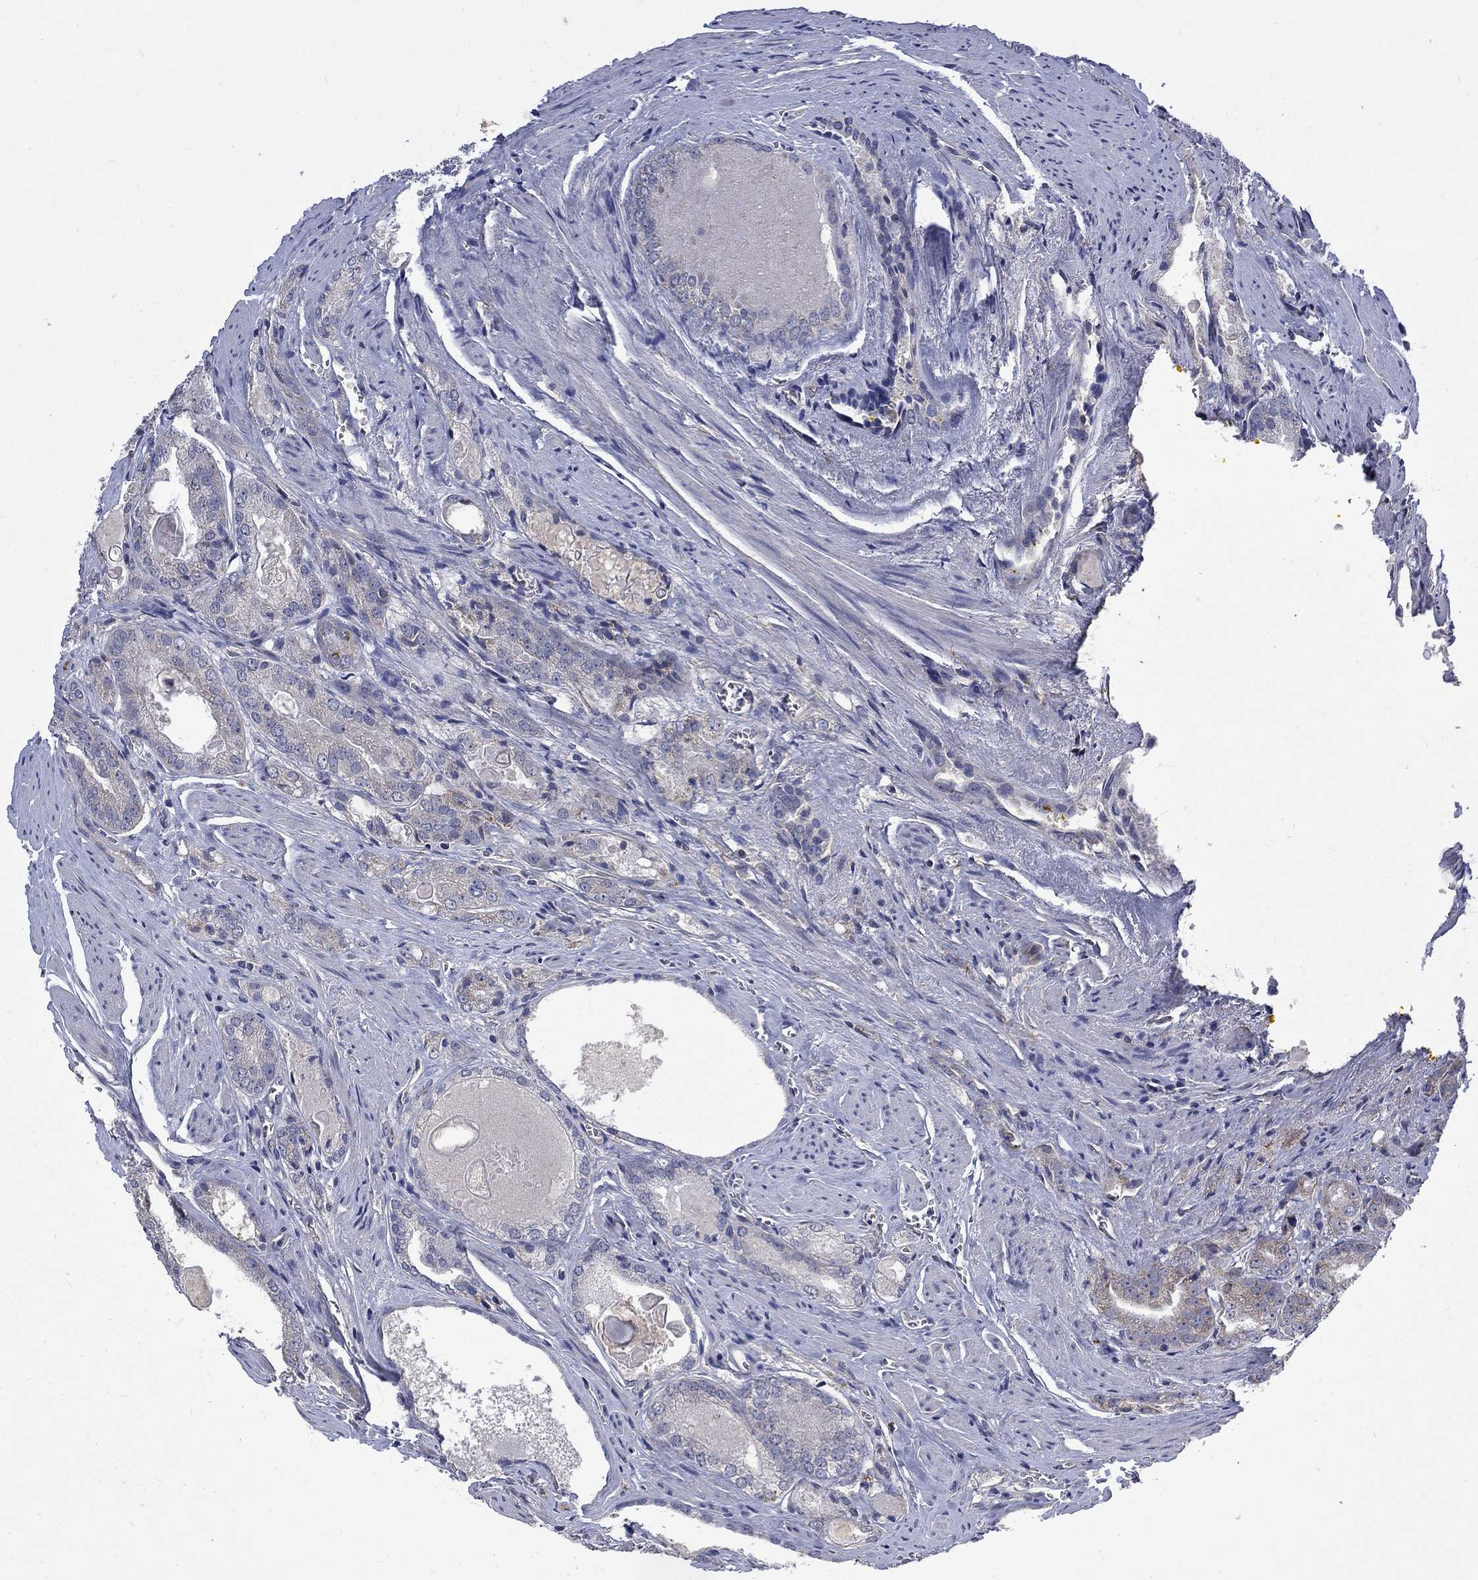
{"staining": {"intensity": "weak", "quantity": "<25%", "location": "cytoplasmic/membranous"}, "tissue": "prostate cancer", "cell_type": "Tumor cells", "image_type": "cancer", "snomed": [{"axis": "morphology", "description": "Adenocarcinoma, NOS"}, {"axis": "morphology", "description": "Adenocarcinoma, High grade"}, {"axis": "topography", "description": "Prostate"}], "caption": "IHC of human prostate cancer displays no positivity in tumor cells.", "gene": "HSPA12A", "patient": {"sex": "male", "age": 70}}